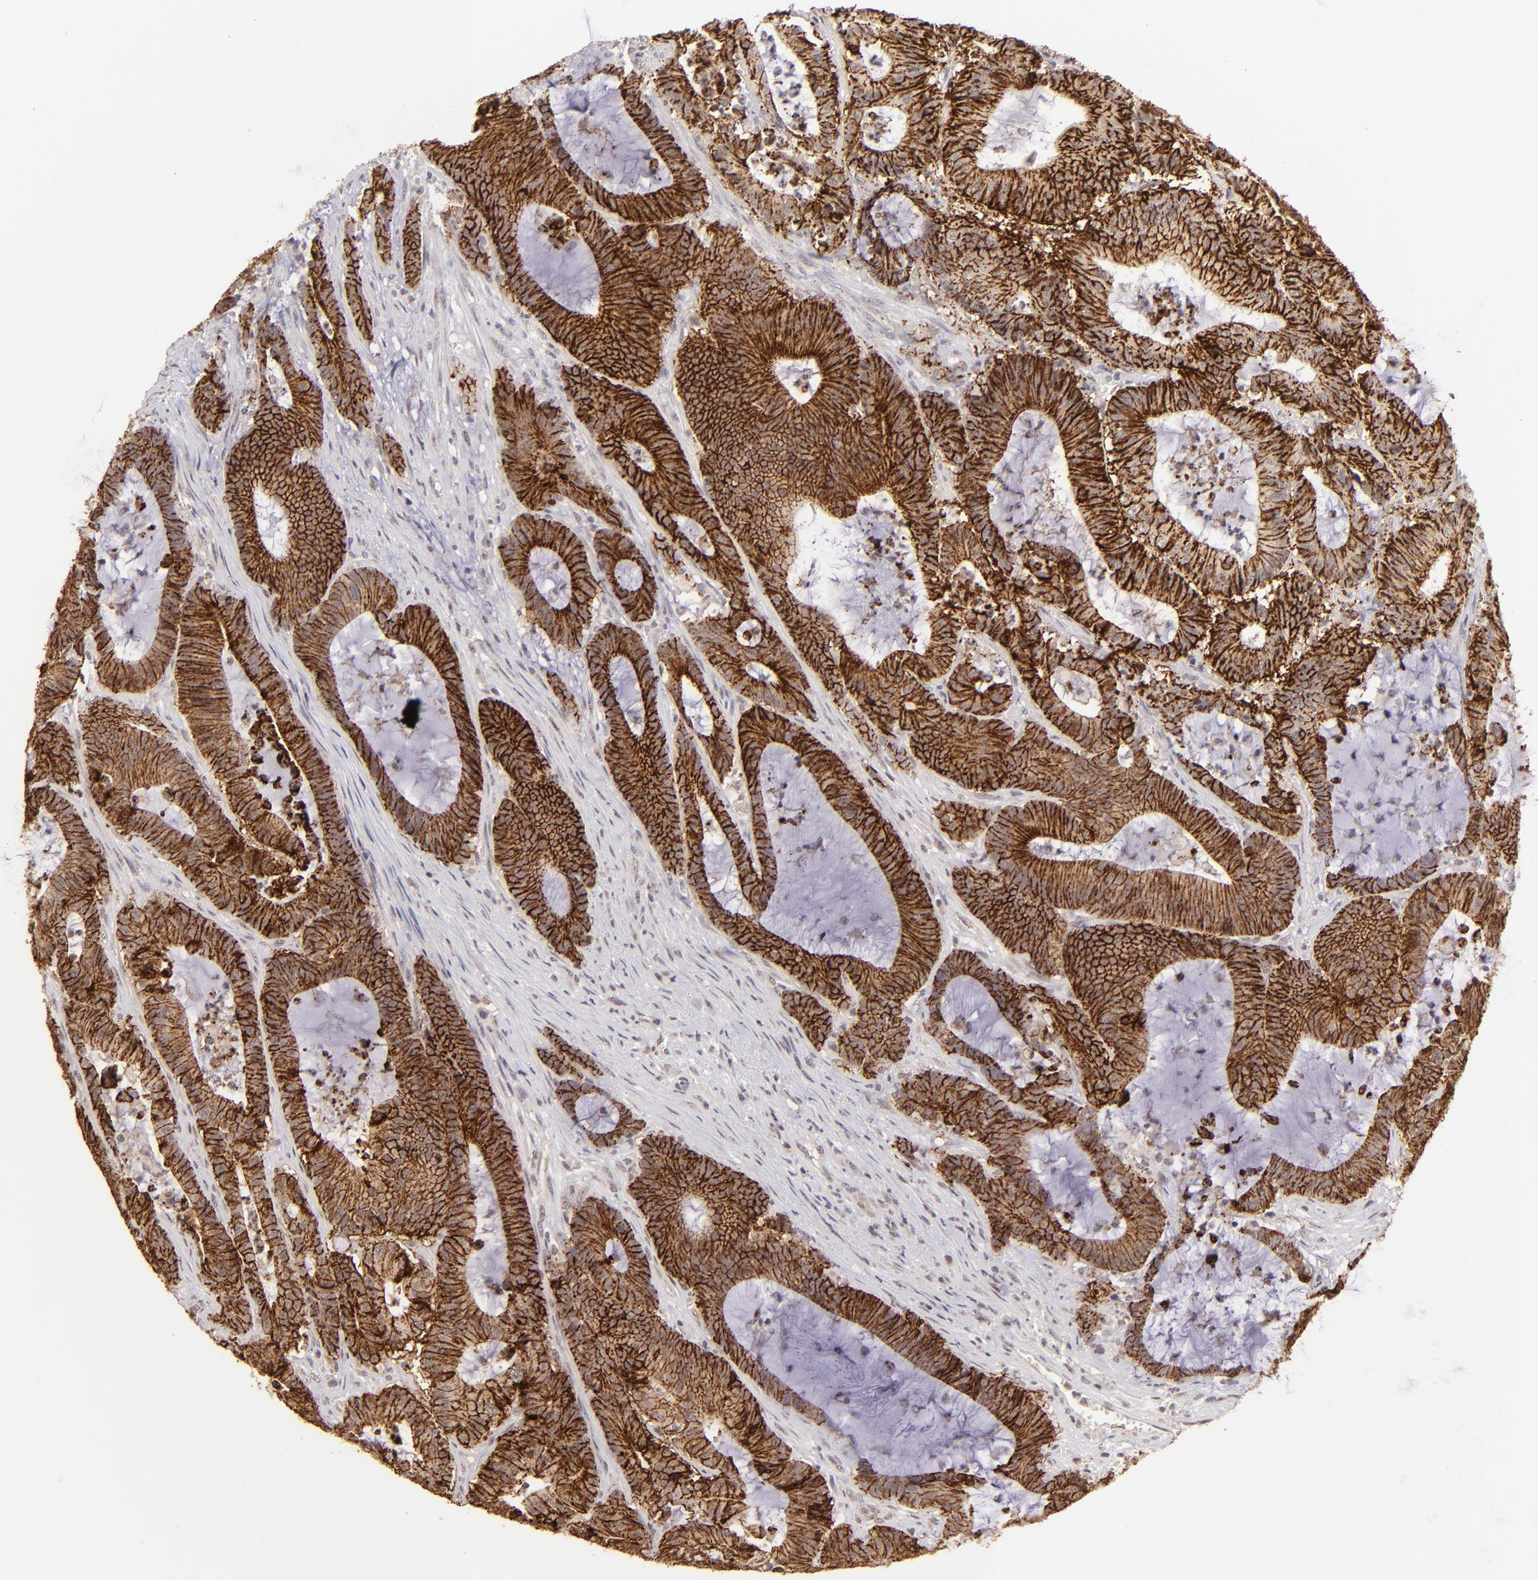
{"staining": {"intensity": "strong", "quantity": ">75%", "location": "cytoplasmic/membranous"}, "tissue": "colorectal cancer", "cell_type": "Tumor cells", "image_type": "cancer", "snomed": [{"axis": "morphology", "description": "Adenocarcinoma, NOS"}, {"axis": "topography", "description": "Colon"}], "caption": "Colorectal cancer stained with DAB immunohistochemistry shows high levels of strong cytoplasmic/membranous positivity in approximately >75% of tumor cells.", "gene": "CLDN1", "patient": {"sex": "female", "age": 84}}